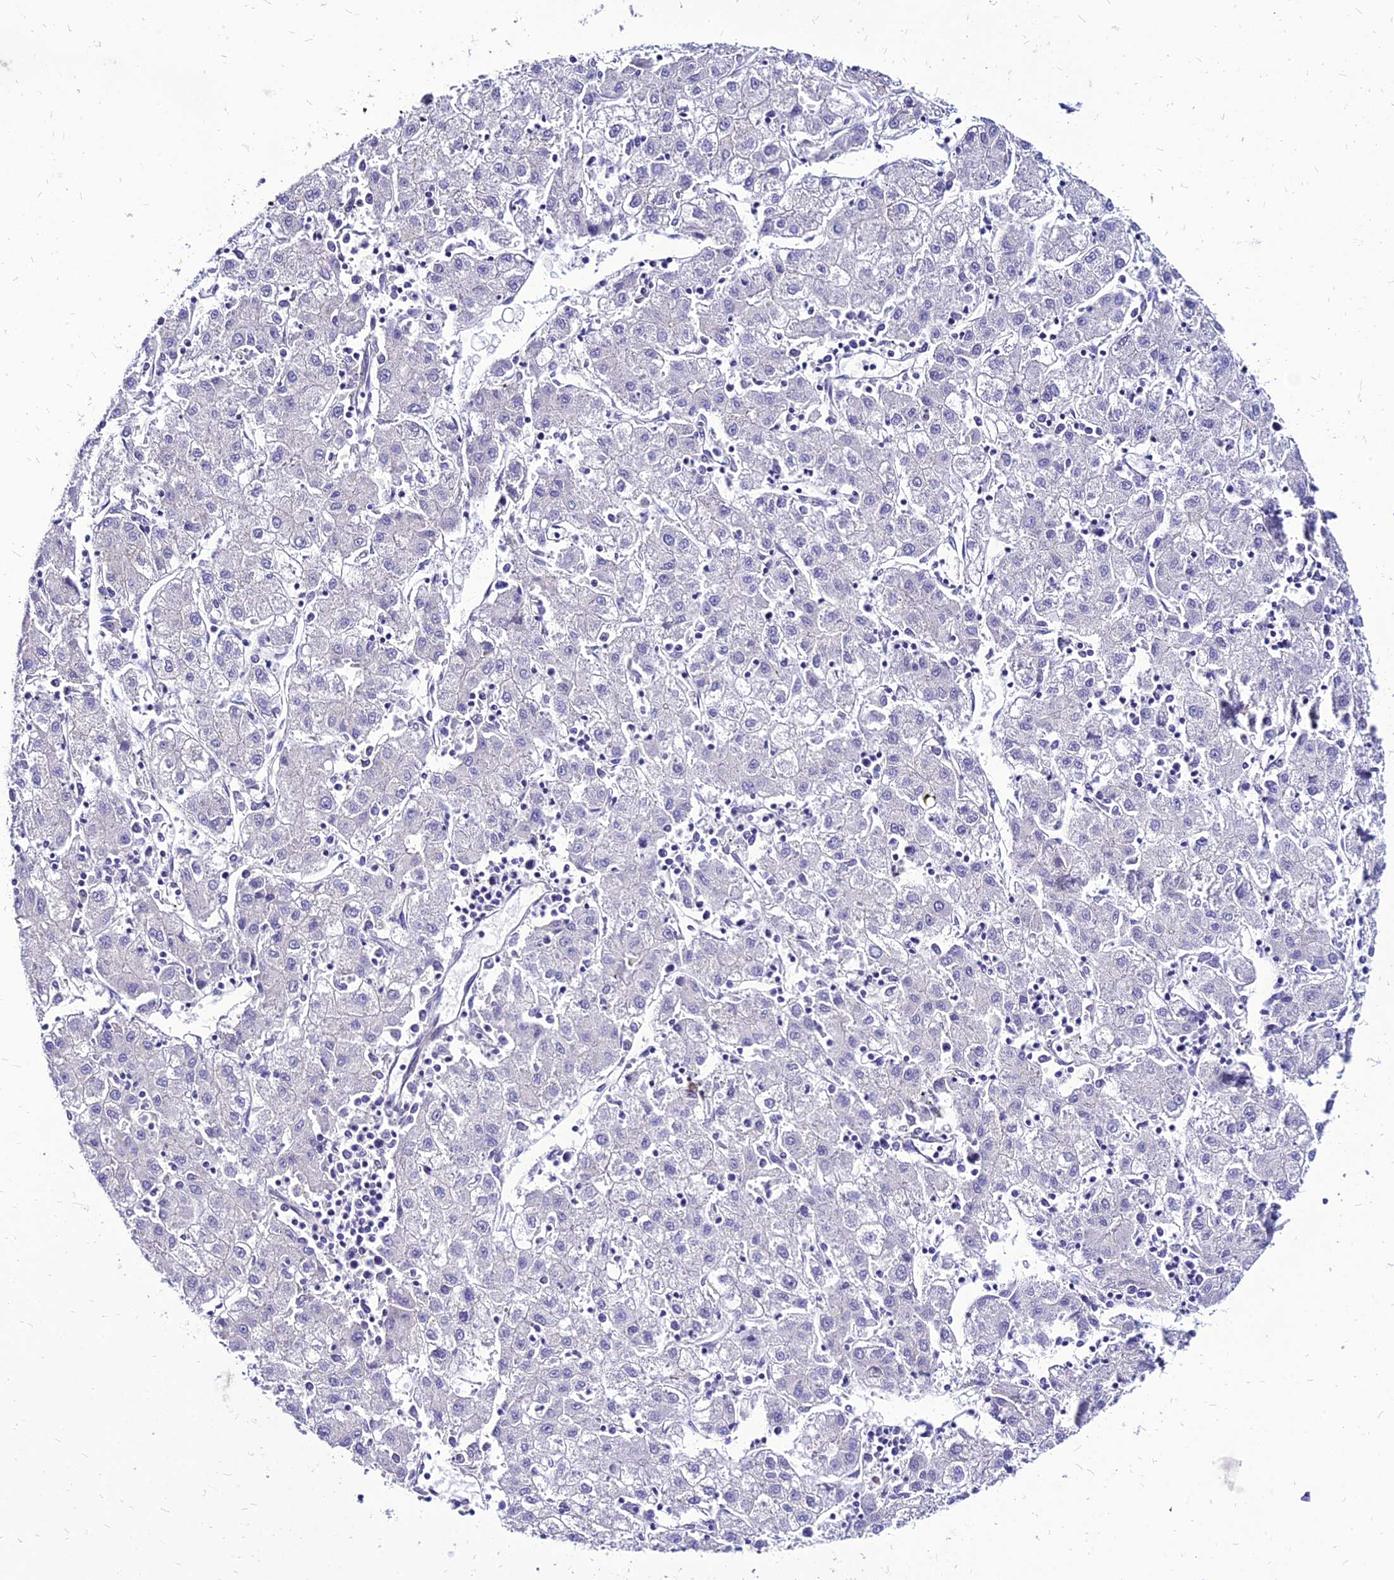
{"staining": {"intensity": "negative", "quantity": "none", "location": "none"}, "tissue": "liver cancer", "cell_type": "Tumor cells", "image_type": "cancer", "snomed": [{"axis": "morphology", "description": "Carcinoma, Hepatocellular, NOS"}, {"axis": "topography", "description": "Liver"}], "caption": "This histopathology image is of liver cancer stained with immunohistochemistry (IHC) to label a protein in brown with the nuclei are counter-stained blue. There is no staining in tumor cells.", "gene": "YEATS2", "patient": {"sex": "male", "age": 72}}